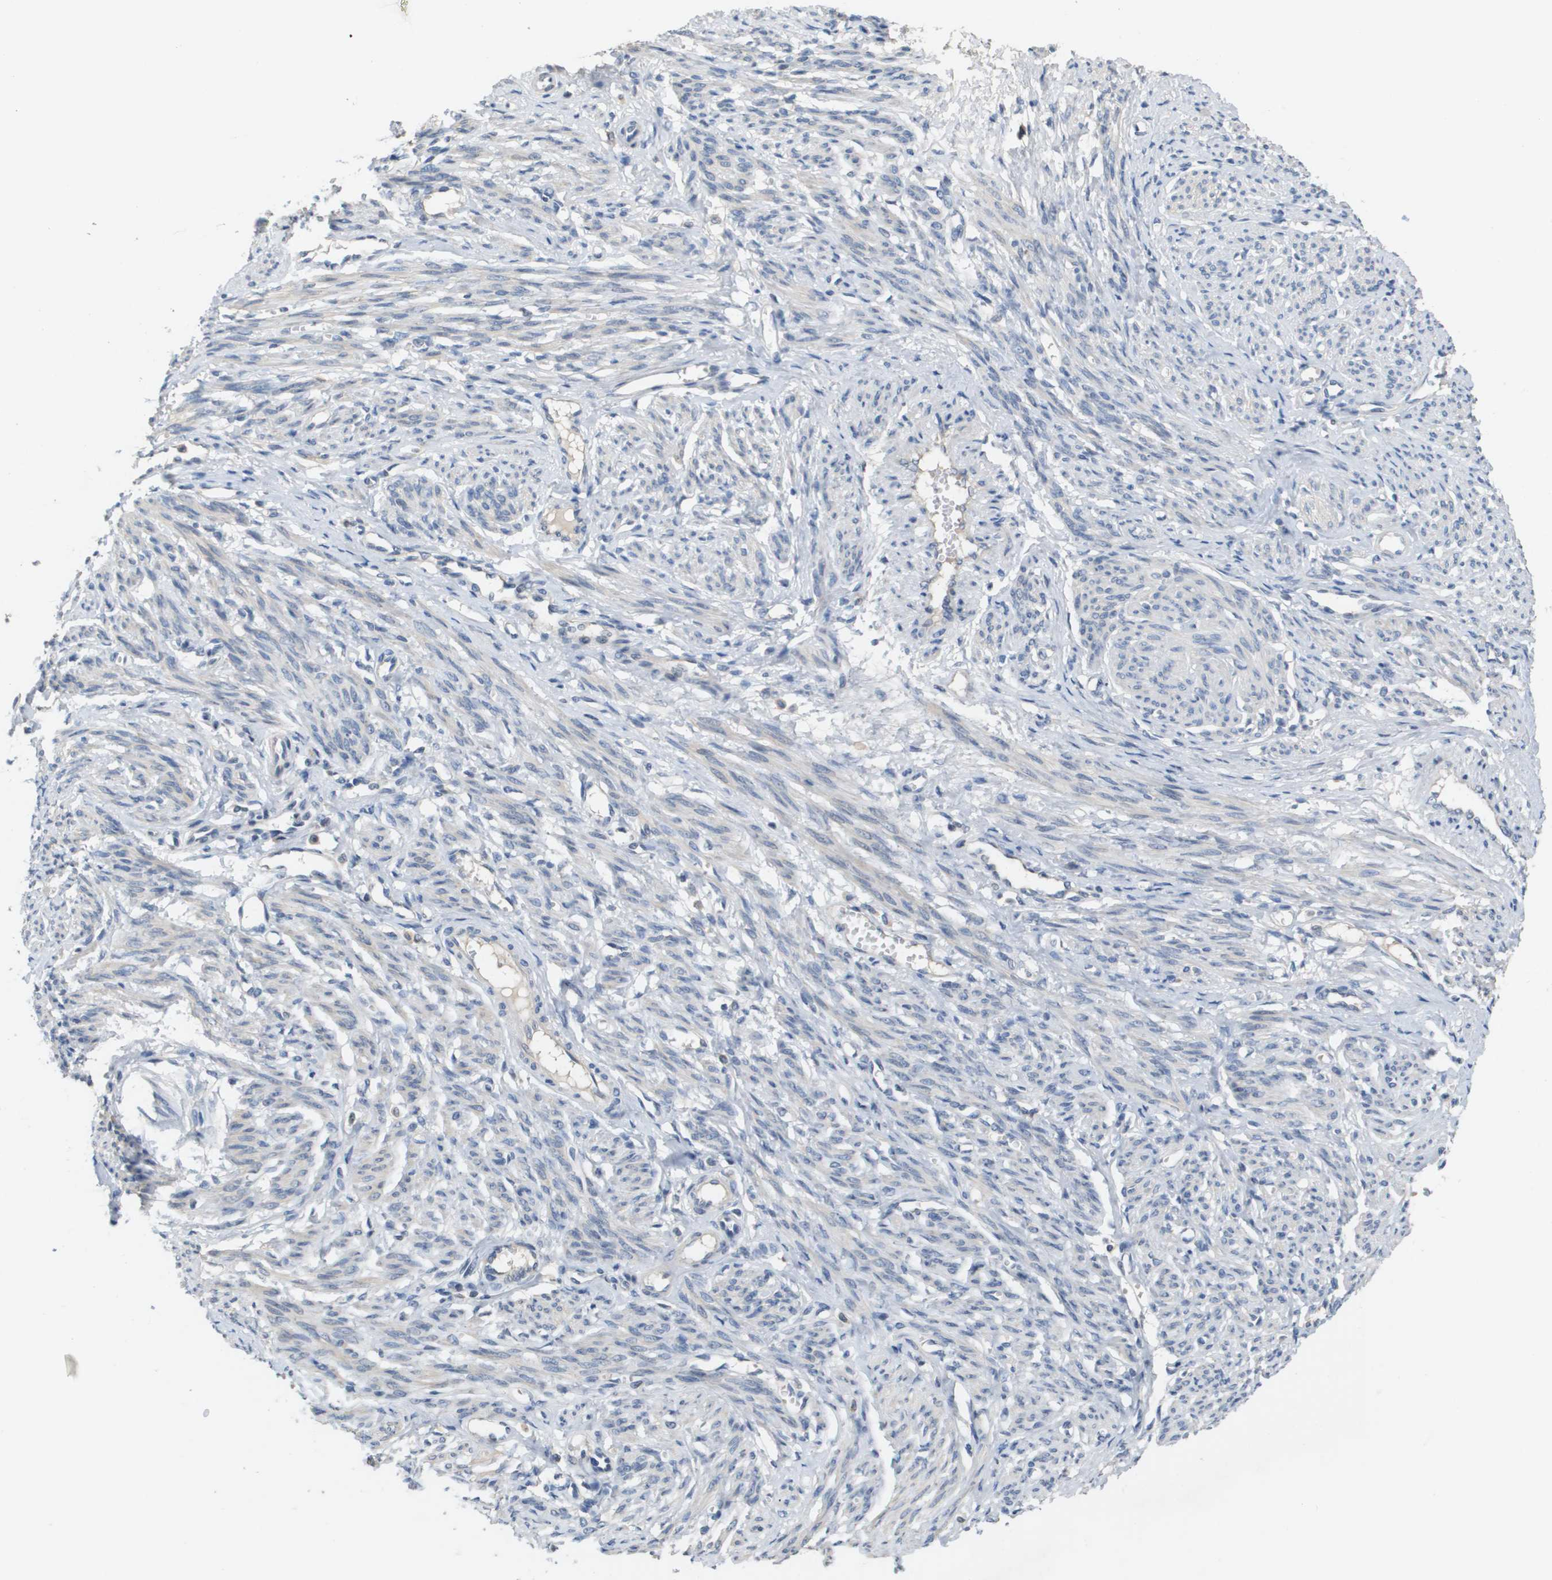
{"staining": {"intensity": "weak", "quantity": "25%-75%", "location": "cytoplasmic/membranous"}, "tissue": "smooth muscle", "cell_type": "Smooth muscle cells", "image_type": "normal", "snomed": [{"axis": "morphology", "description": "Normal tissue, NOS"}, {"axis": "topography", "description": "Smooth muscle"}], "caption": "Protein expression by IHC reveals weak cytoplasmic/membranous expression in approximately 25%-75% of smooth muscle cells in normal smooth muscle.", "gene": "CAPN11", "patient": {"sex": "female", "age": 65}}